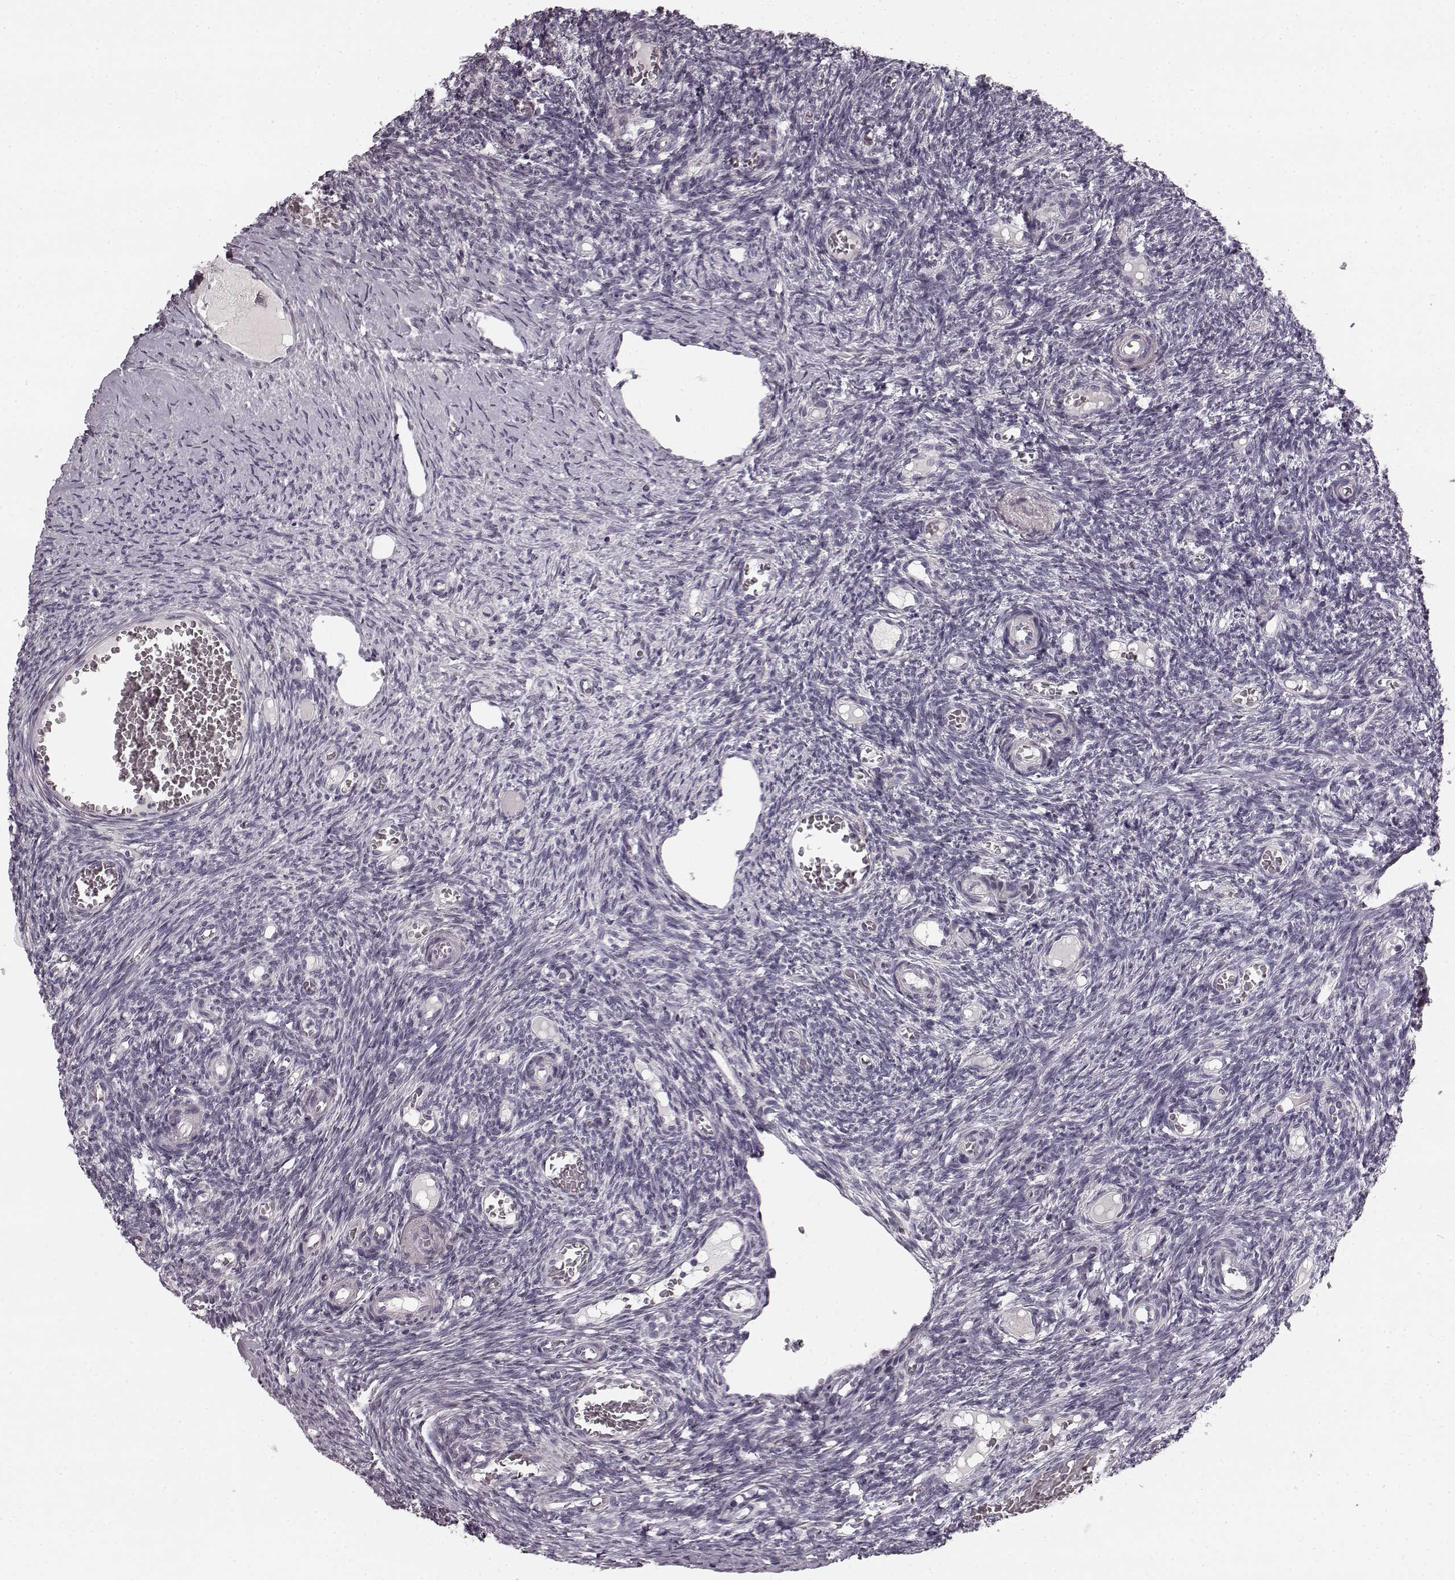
{"staining": {"intensity": "negative", "quantity": "none", "location": "none"}, "tissue": "ovary", "cell_type": "Follicle cells", "image_type": "normal", "snomed": [{"axis": "morphology", "description": "Normal tissue, NOS"}, {"axis": "topography", "description": "Ovary"}], "caption": "The immunohistochemistry (IHC) histopathology image has no significant staining in follicle cells of ovary. (Brightfield microscopy of DAB (3,3'-diaminobenzidine) immunohistochemistry at high magnification).", "gene": "FAM234B", "patient": {"sex": "female", "age": 39}}